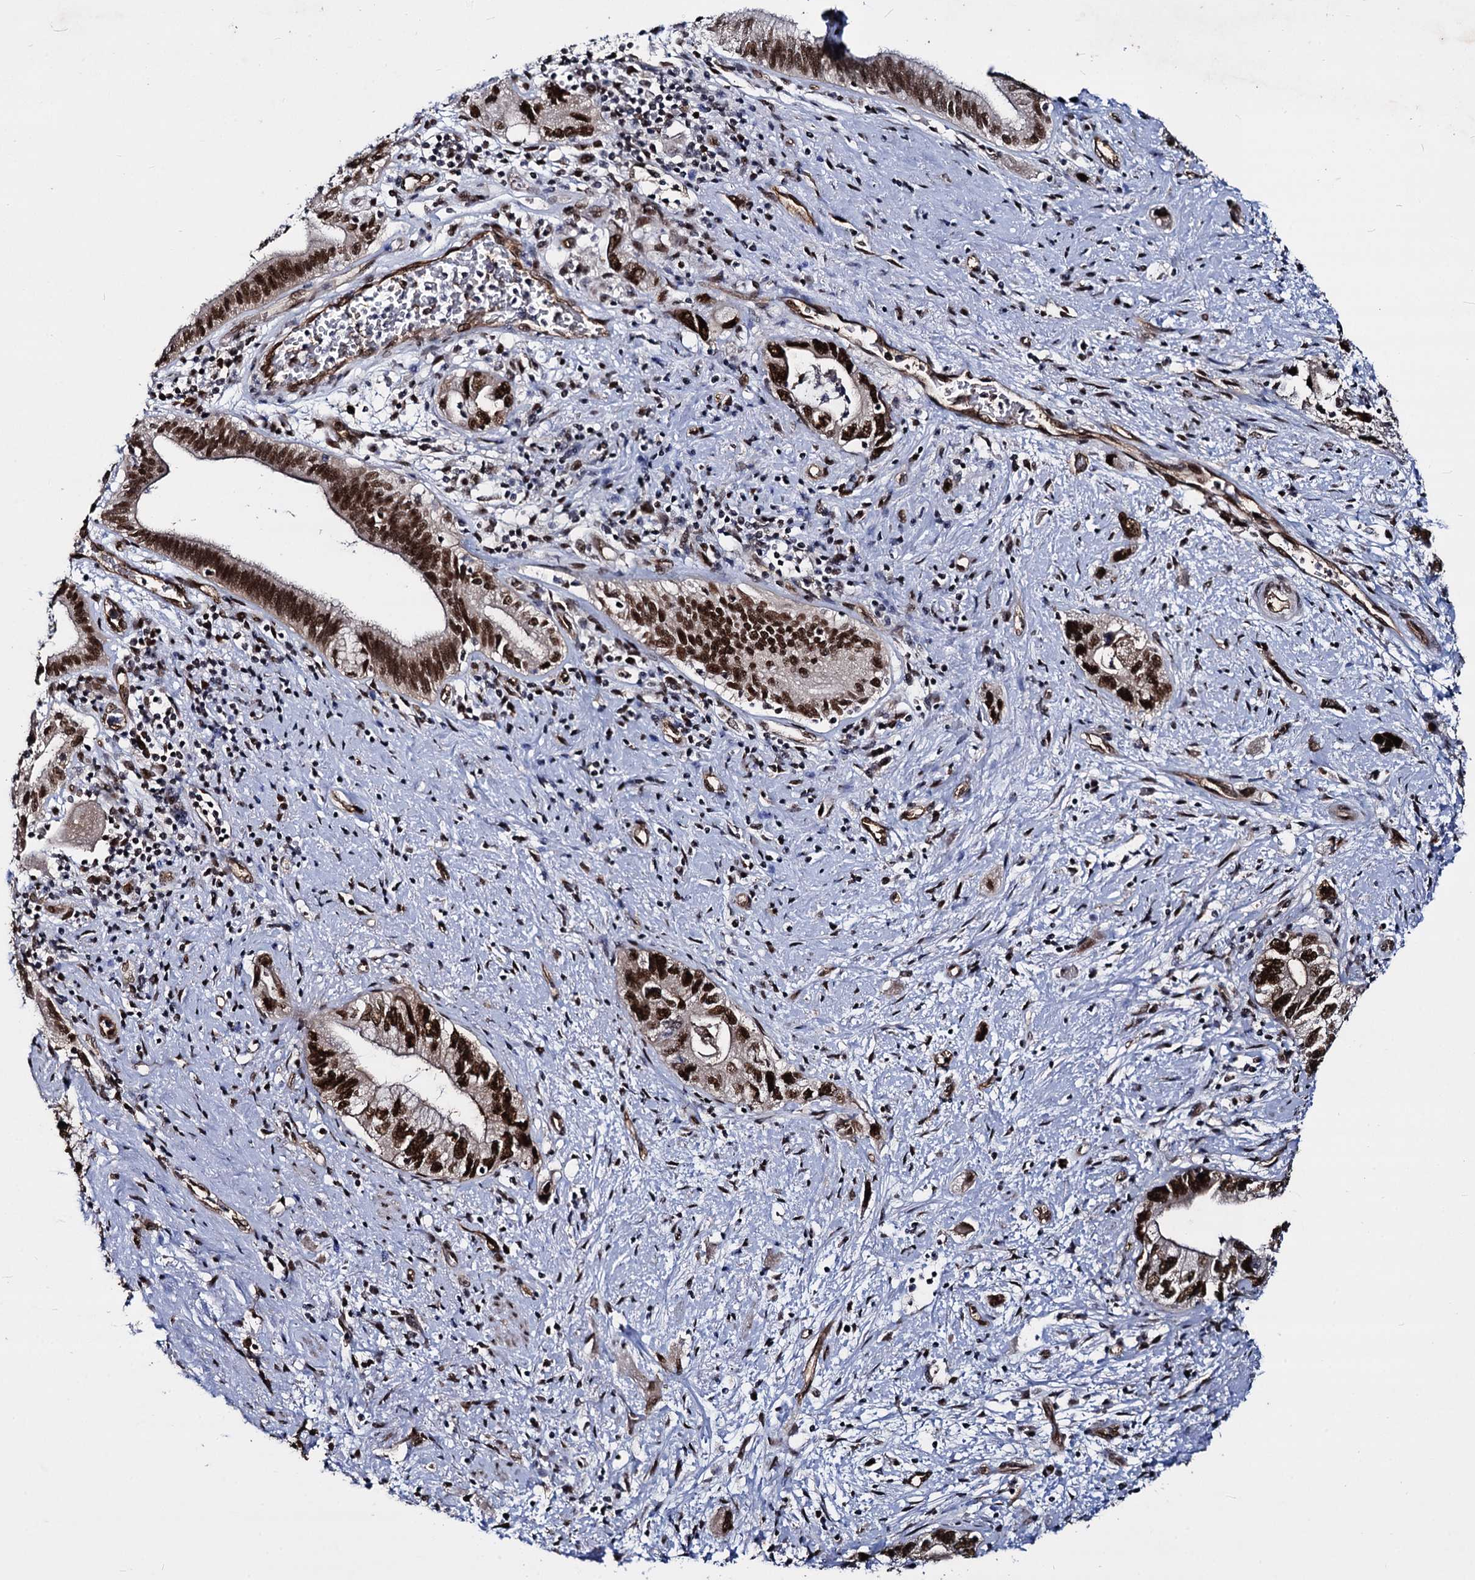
{"staining": {"intensity": "strong", "quantity": ">75%", "location": "nuclear"}, "tissue": "pancreatic cancer", "cell_type": "Tumor cells", "image_type": "cancer", "snomed": [{"axis": "morphology", "description": "Adenocarcinoma, NOS"}, {"axis": "topography", "description": "Pancreas"}], "caption": "Immunohistochemistry (IHC) micrograph of neoplastic tissue: pancreatic cancer (adenocarcinoma) stained using immunohistochemistry demonstrates high levels of strong protein expression localized specifically in the nuclear of tumor cells, appearing as a nuclear brown color.", "gene": "GALNT11", "patient": {"sex": "female", "age": 73}}